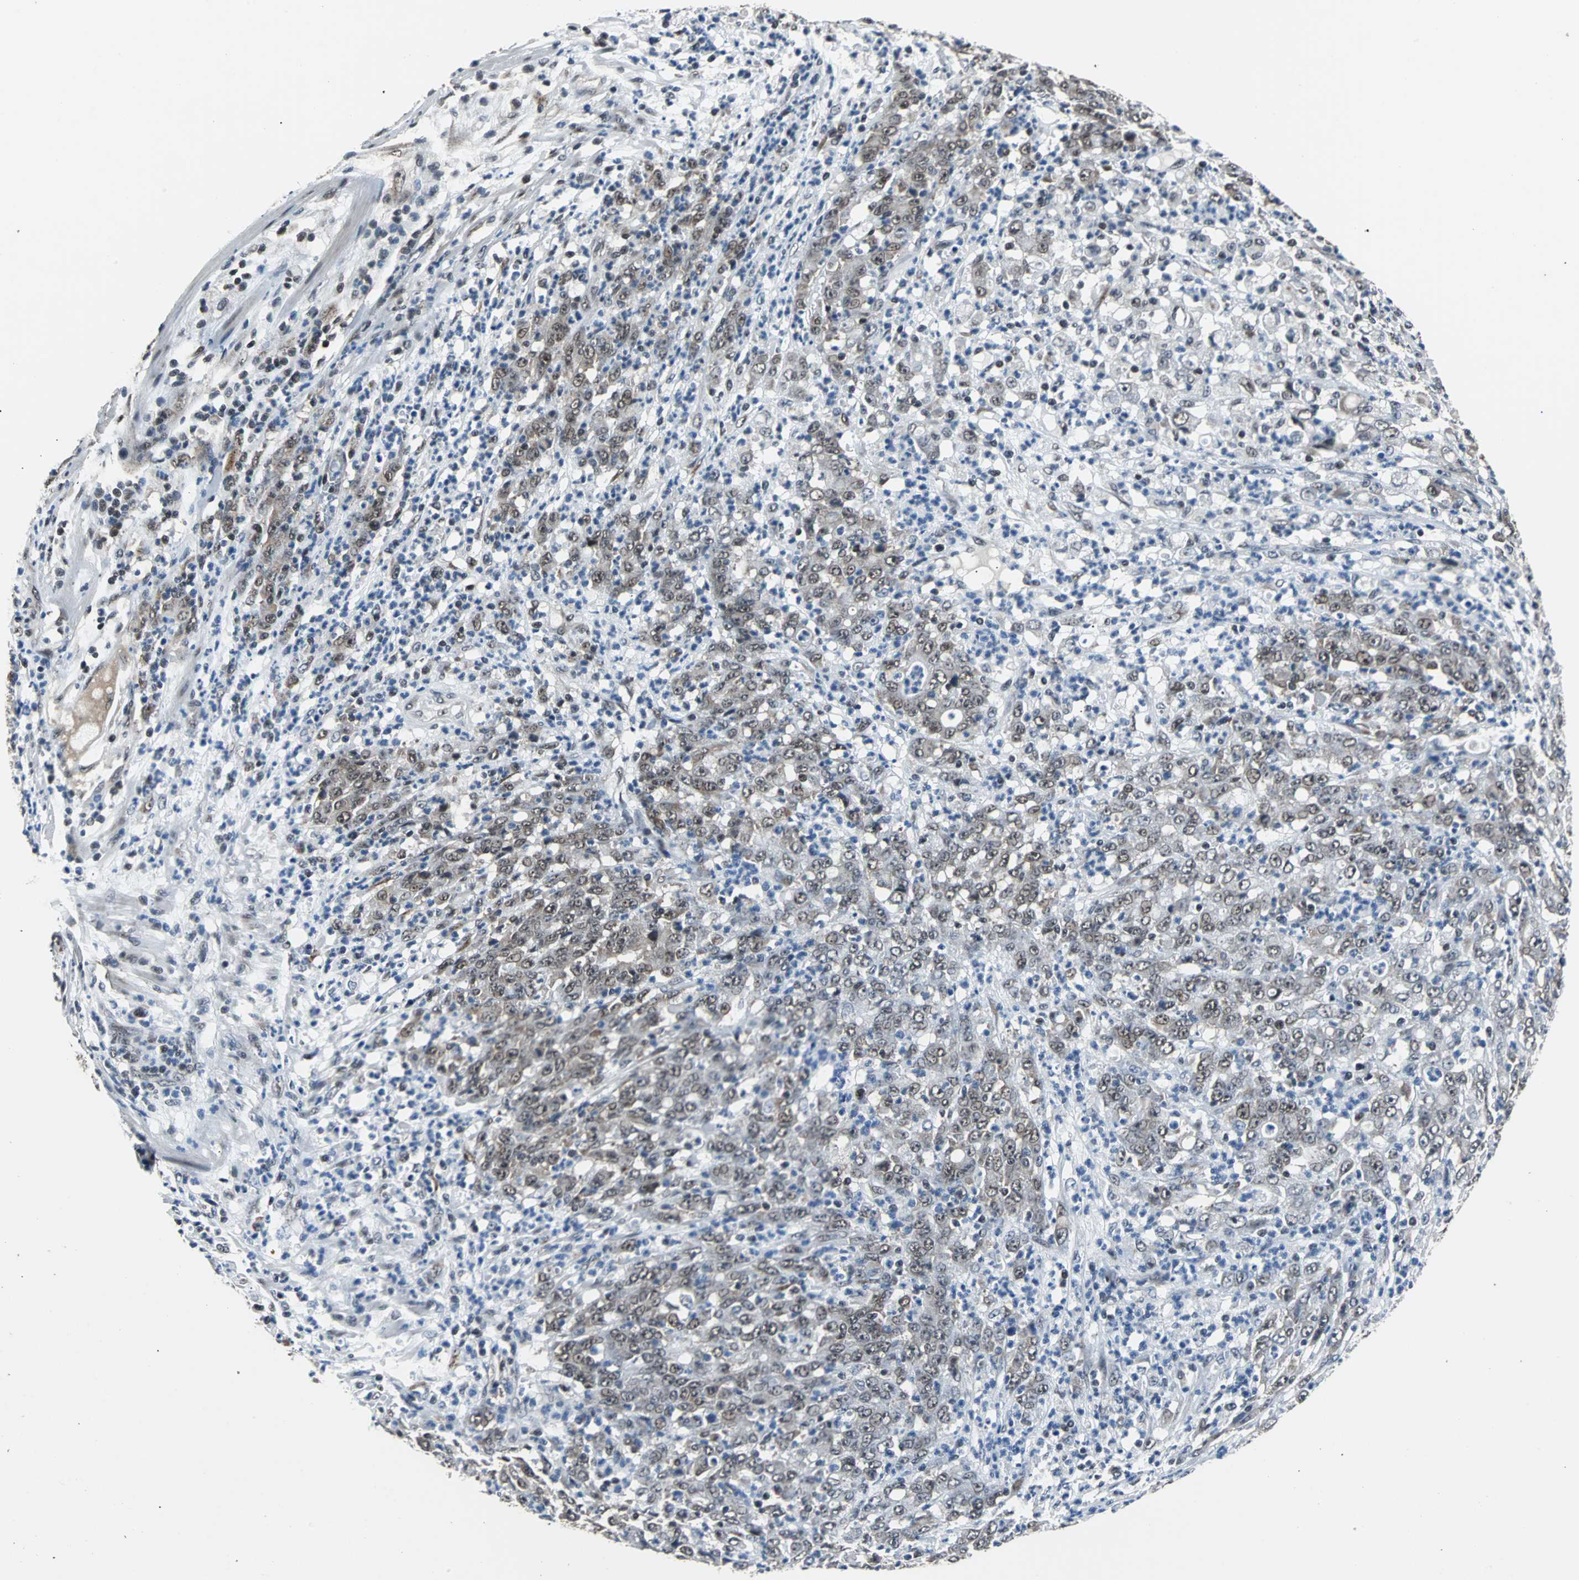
{"staining": {"intensity": "weak", "quantity": ">75%", "location": "cytoplasmic/membranous,nuclear"}, "tissue": "stomach cancer", "cell_type": "Tumor cells", "image_type": "cancer", "snomed": [{"axis": "morphology", "description": "Adenocarcinoma, NOS"}, {"axis": "topography", "description": "Stomach, lower"}], "caption": "Human stomach cancer stained with a protein marker reveals weak staining in tumor cells.", "gene": "USP28", "patient": {"sex": "female", "age": 71}}